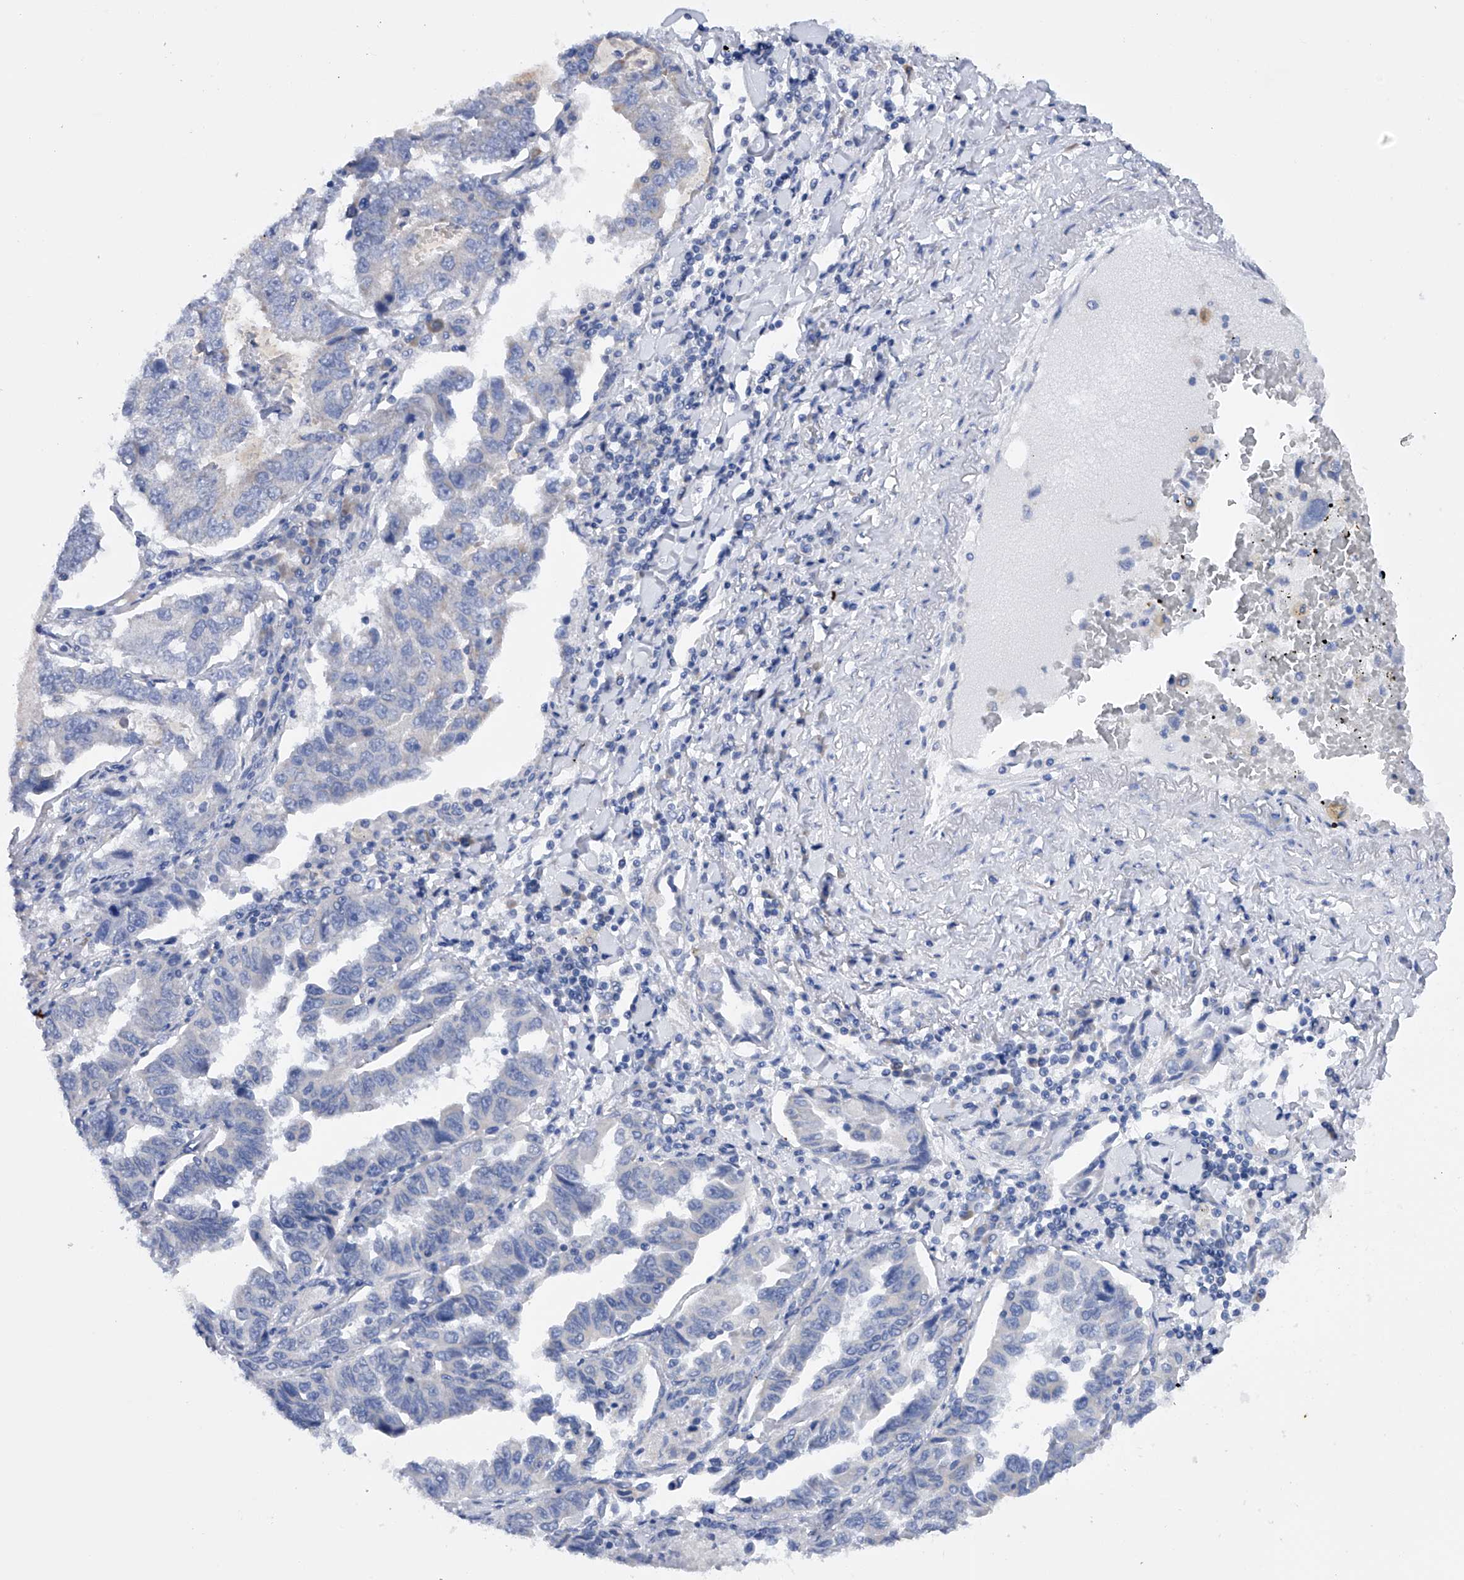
{"staining": {"intensity": "negative", "quantity": "none", "location": "none"}, "tissue": "lung cancer", "cell_type": "Tumor cells", "image_type": "cancer", "snomed": [{"axis": "morphology", "description": "Adenocarcinoma, NOS"}, {"axis": "topography", "description": "Lung"}], "caption": "High power microscopy photomicrograph of an immunohistochemistry (IHC) photomicrograph of lung adenocarcinoma, revealing no significant expression in tumor cells.", "gene": "MLYCD", "patient": {"sex": "female", "age": 51}}